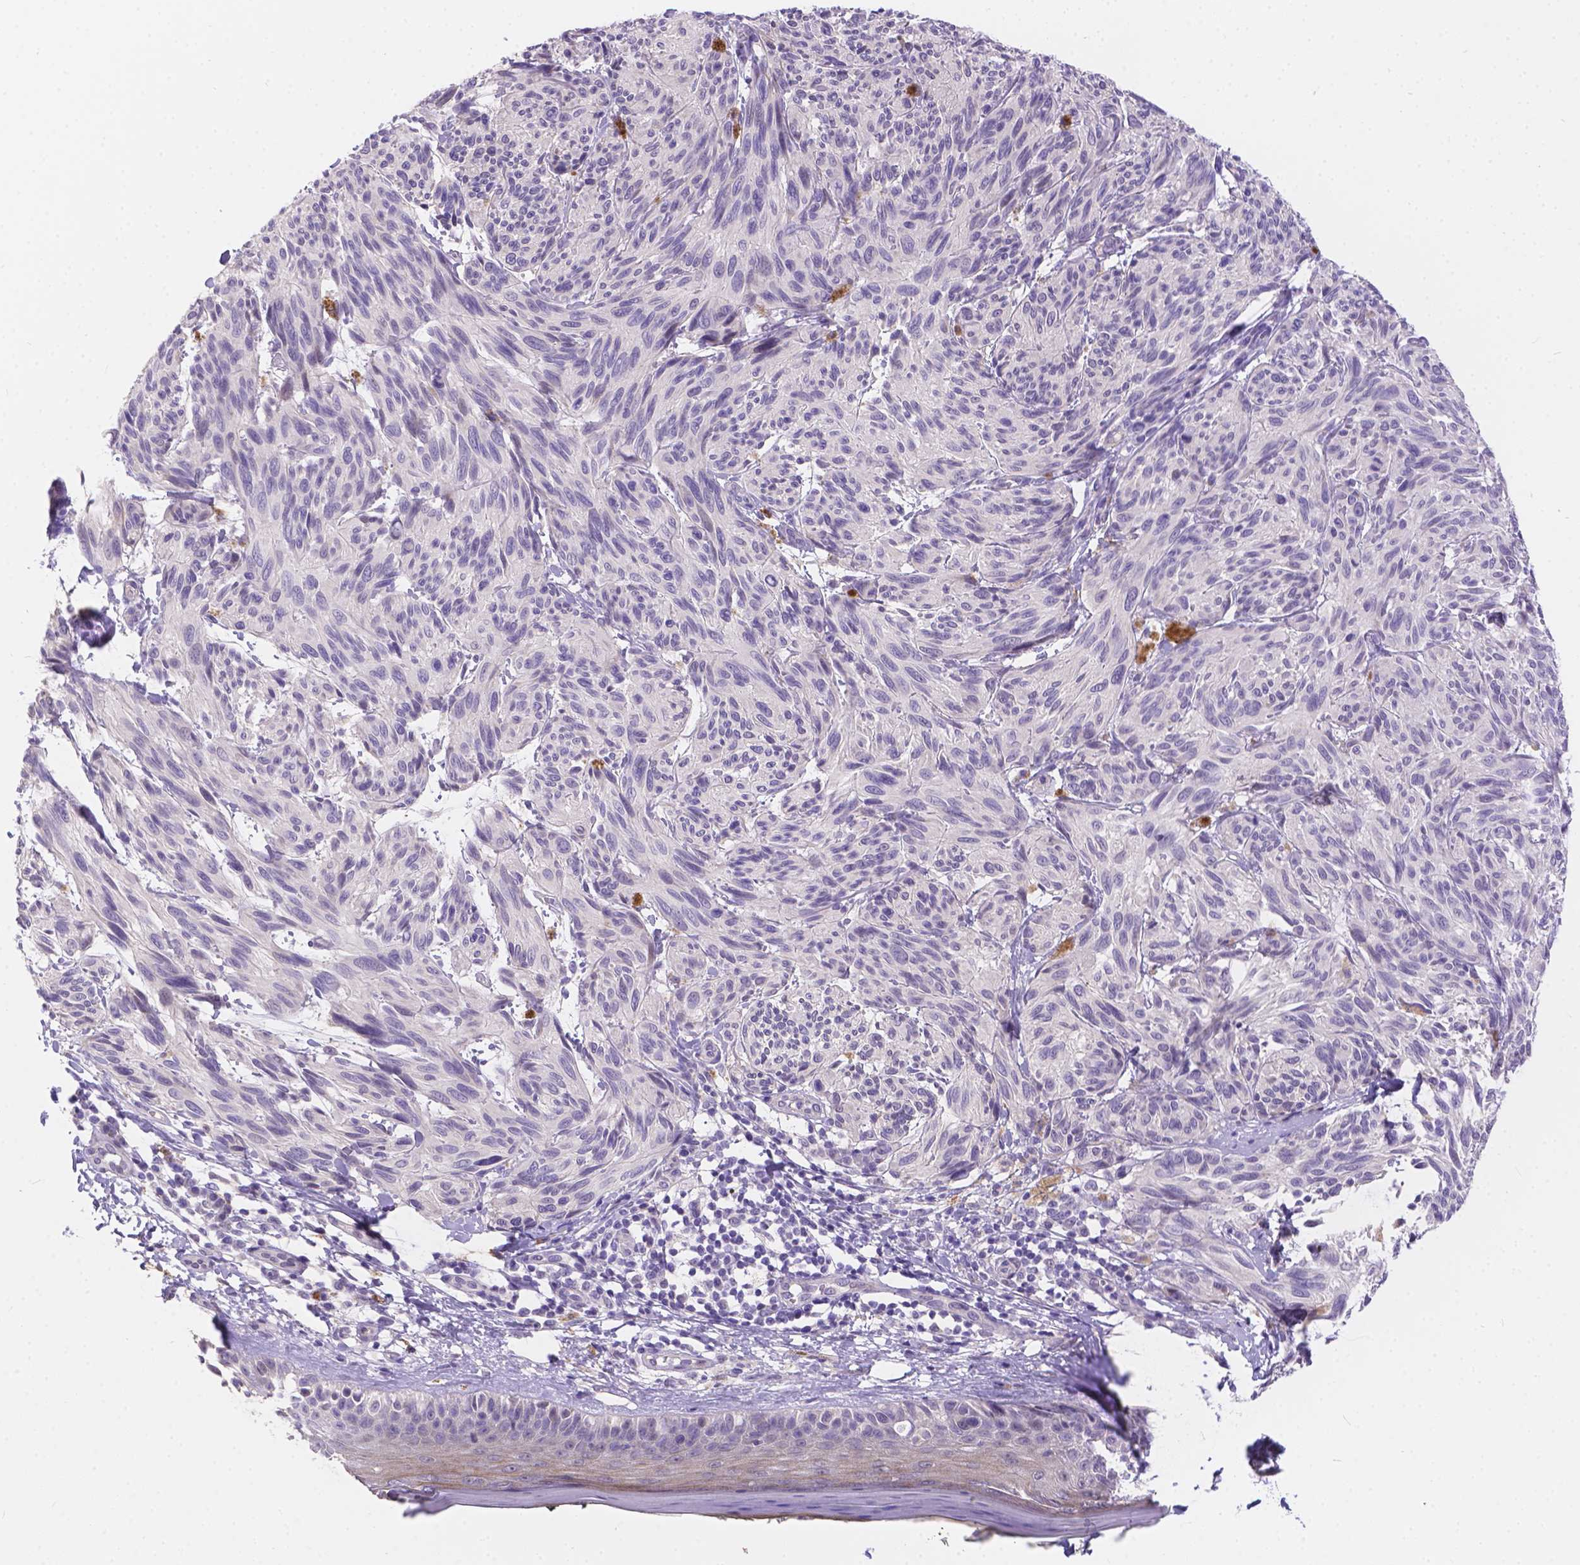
{"staining": {"intensity": "negative", "quantity": "none", "location": "none"}, "tissue": "melanoma", "cell_type": "Tumor cells", "image_type": "cancer", "snomed": [{"axis": "morphology", "description": "Malignant melanoma, NOS"}, {"axis": "topography", "description": "Skin"}], "caption": "A high-resolution photomicrograph shows IHC staining of melanoma, which demonstrates no significant expression in tumor cells.", "gene": "DLEC1", "patient": {"sex": "male", "age": 79}}